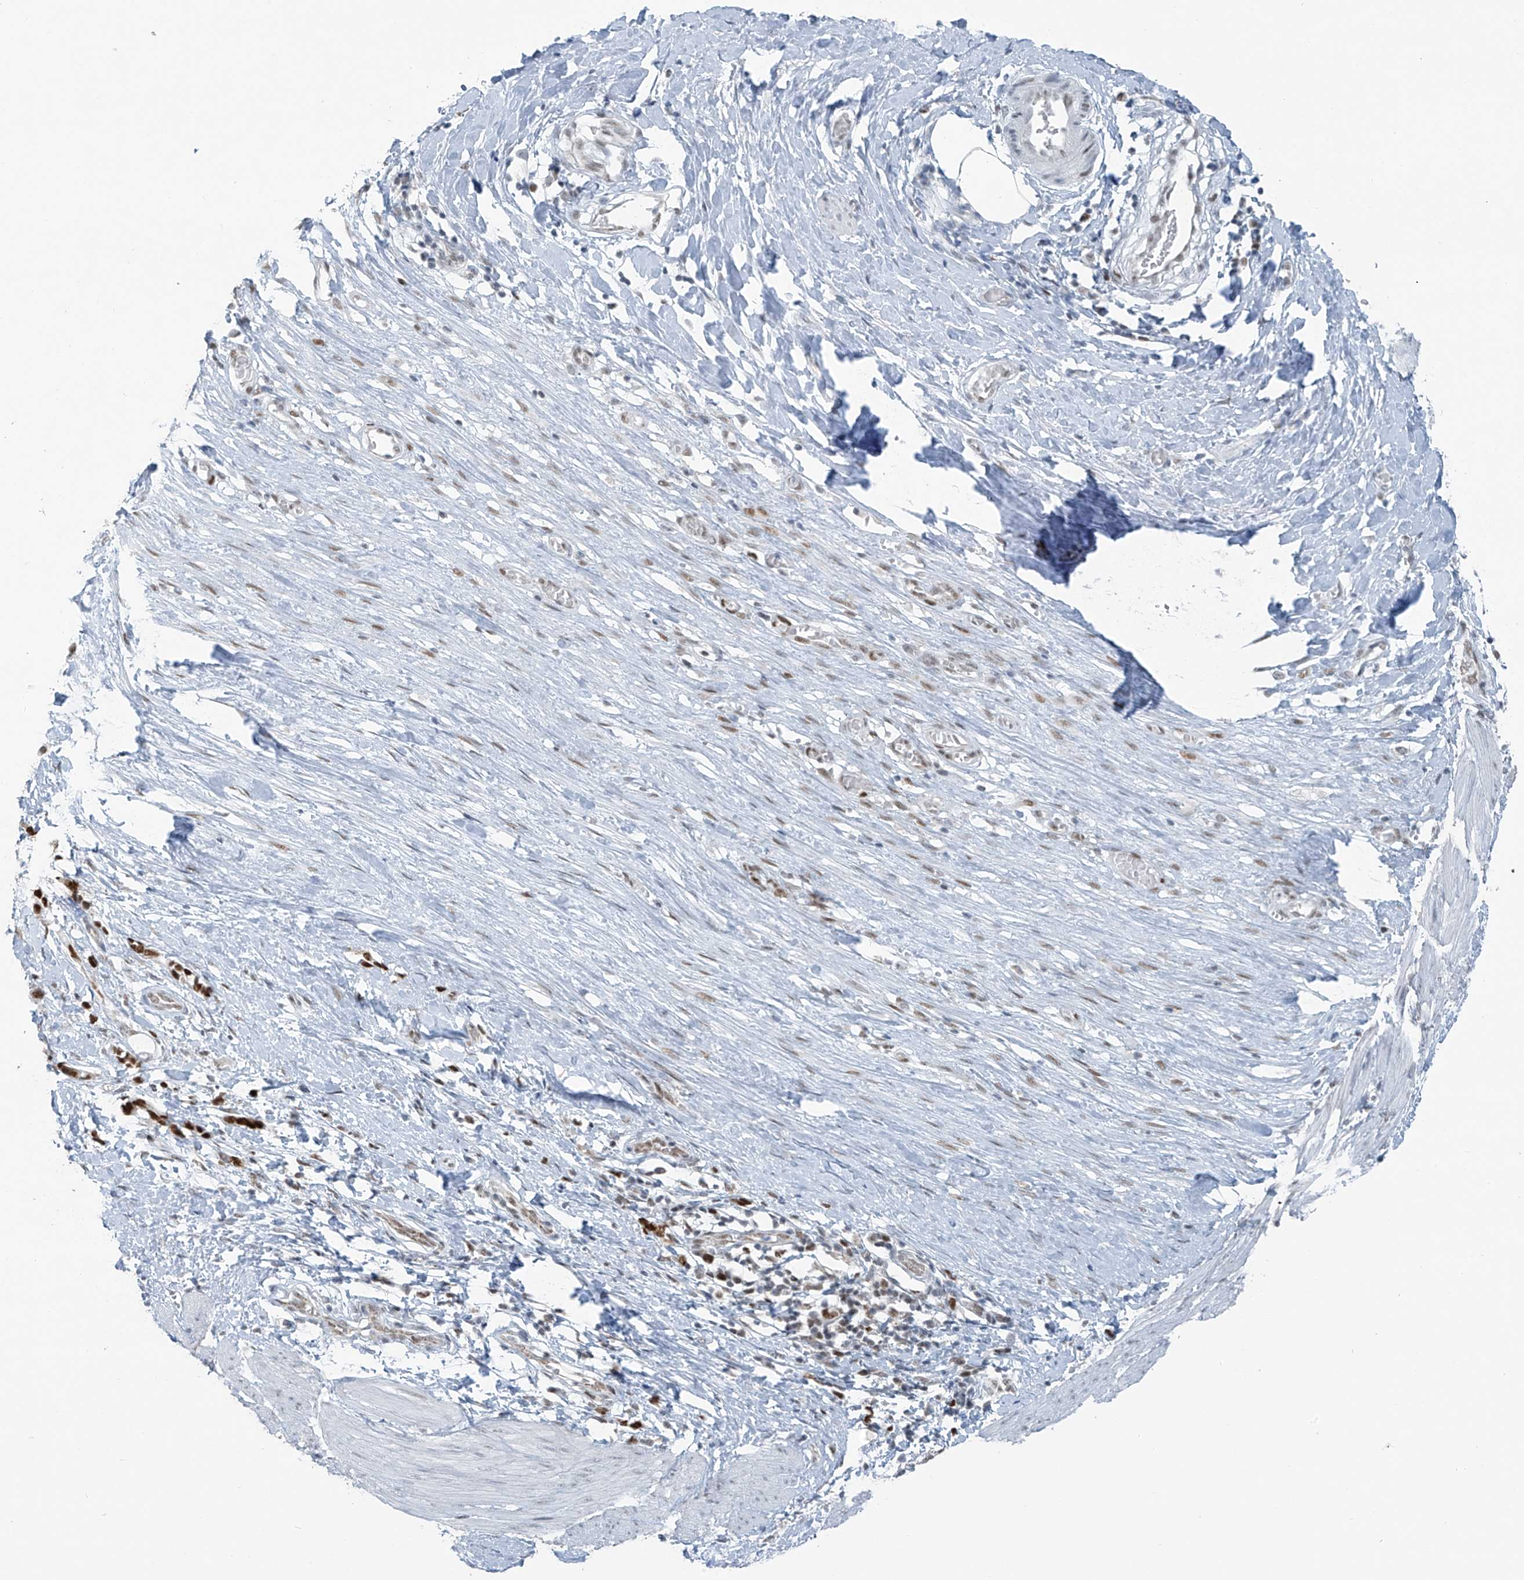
{"staining": {"intensity": "moderate", "quantity": "<25%", "location": "nuclear"}, "tissue": "smooth muscle", "cell_type": "Smooth muscle cells", "image_type": "normal", "snomed": [{"axis": "morphology", "description": "Normal tissue, NOS"}, {"axis": "morphology", "description": "Adenocarcinoma, NOS"}, {"axis": "topography", "description": "Colon"}, {"axis": "topography", "description": "Peripheral nerve tissue"}], "caption": "Protein staining of unremarkable smooth muscle displays moderate nuclear expression in approximately <25% of smooth muscle cells. (IHC, brightfield microscopy, high magnification).", "gene": "WRNIP1", "patient": {"sex": "male", "age": 14}}